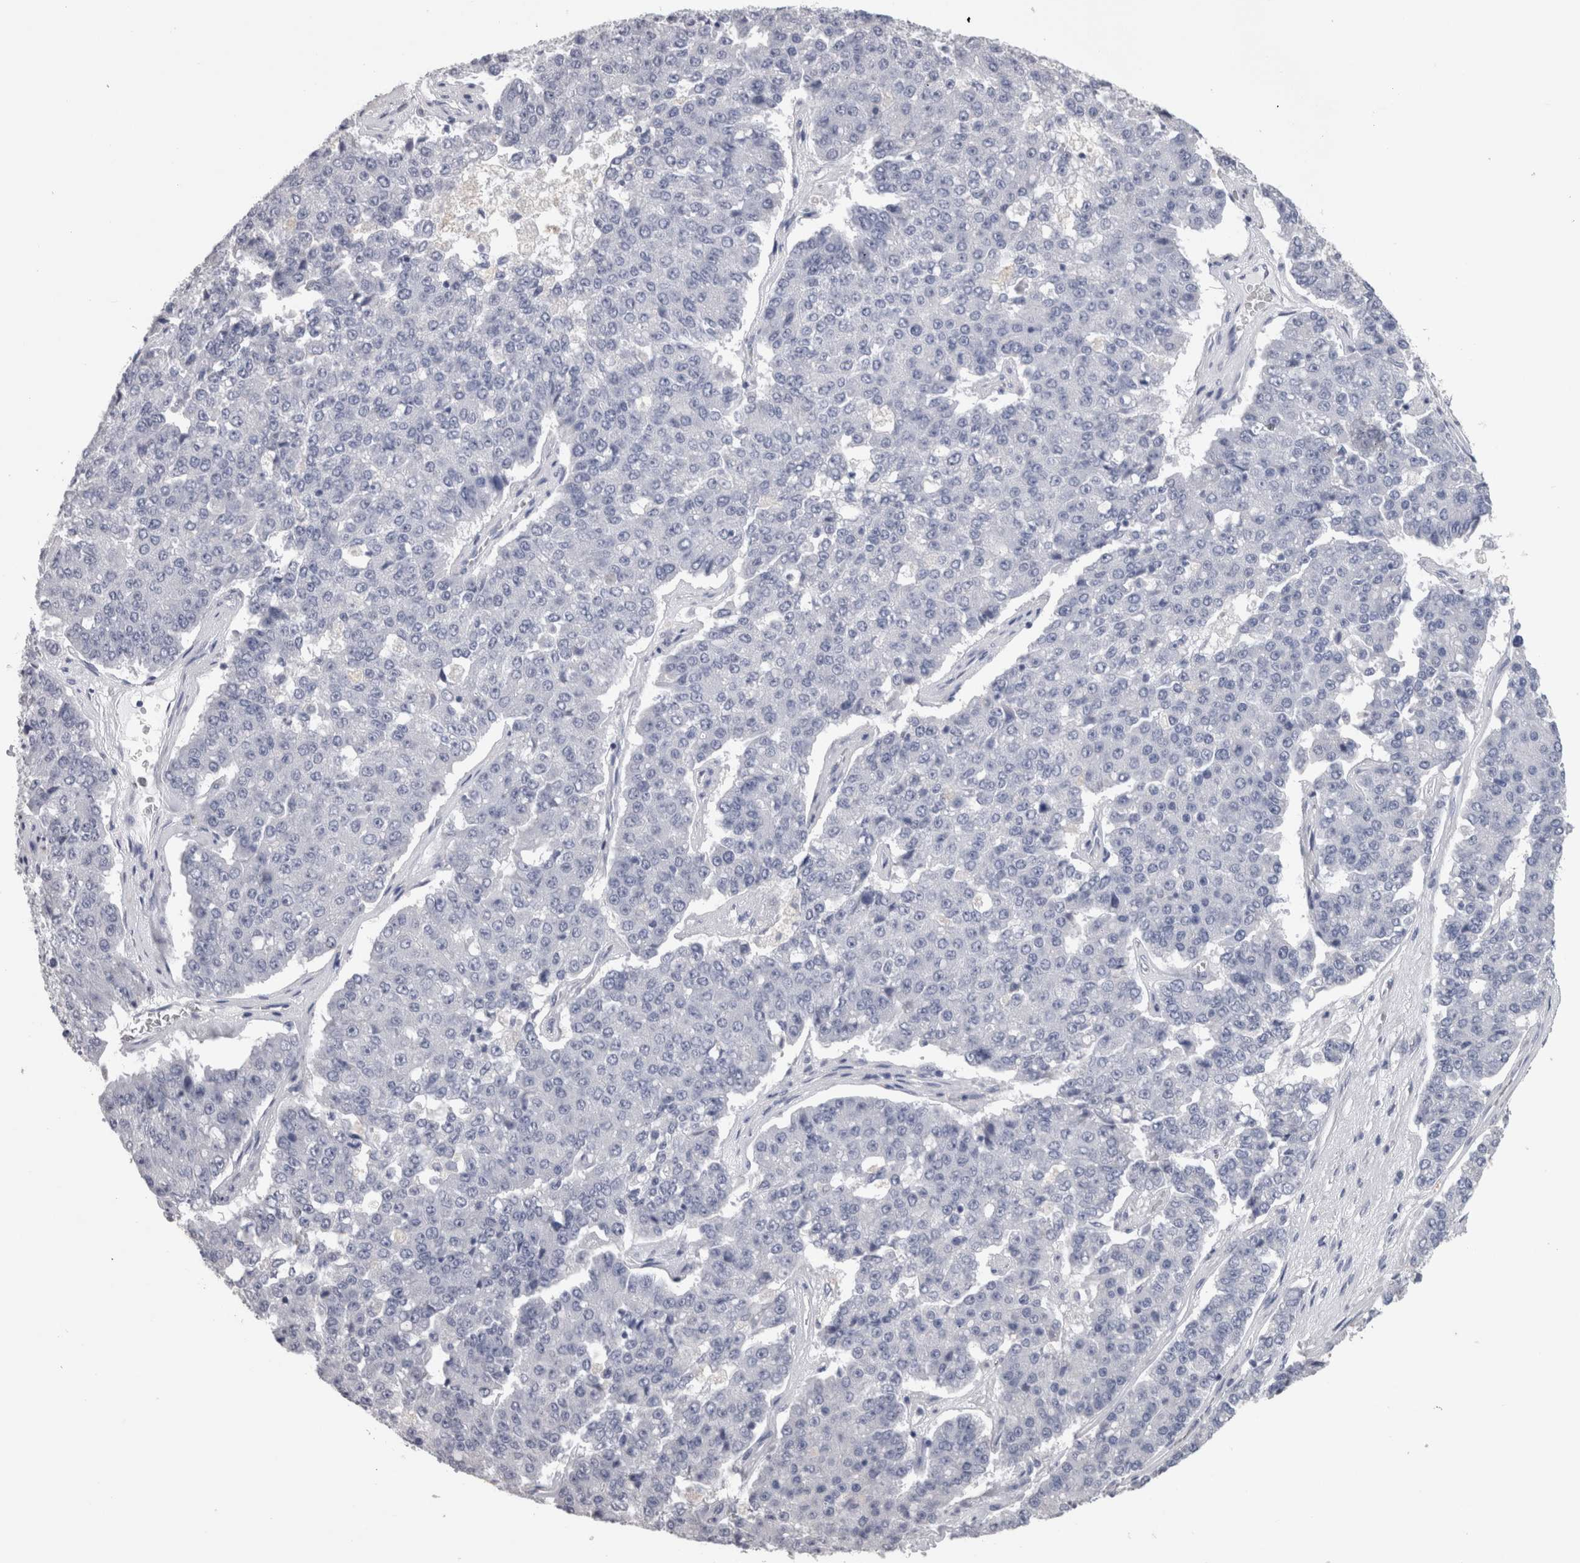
{"staining": {"intensity": "negative", "quantity": "none", "location": "none"}, "tissue": "pancreatic cancer", "cell_type": "Tumor cells", "image_type": "cancer", "snomed": [{"axis": "morphology", "description": "Adenocarcinoma, NOS"}, {"axis": "topography", "description": "Pancreas"}], "caption": "IHC of human pancreatic cancer (adenocarcinoma) reveals no staining in tumor cells.", "gene": "CA8", "patient": {"sex": "male", "age": 50}}